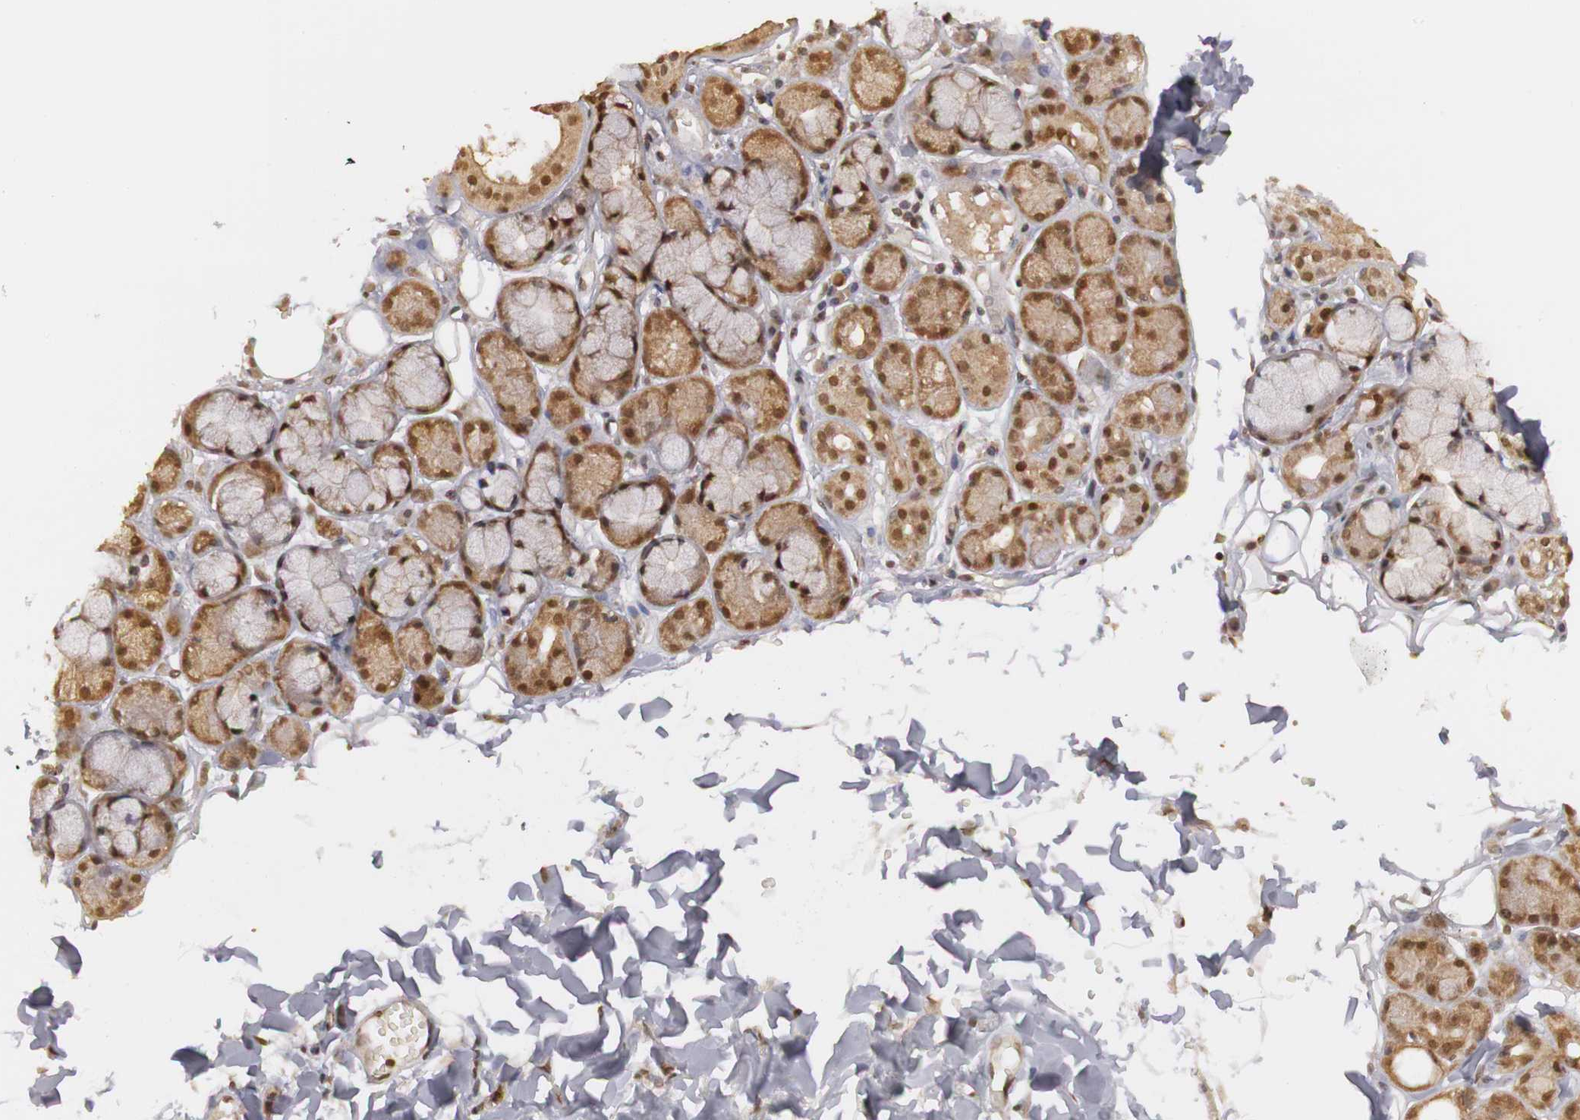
{"staining": {"intensity": "moderate", "quantity": "25%-75%", "location": "cytoplasmic/membranous,nuclear"}, "tissue": "salivary gland", "cell_type": "Glandular cells", "image_type": "normal", "snomed": [{"axis": "morphology", "description": "Normal tissue, NOS"}, {"axis": "topography", "description": "Skeletal muscle"}, {"axis": "topography", "description": "Oral tissue"}, {"axis": "topography", "description": "Salivary gland"}, {"axis": "topography", "description": "Peripheral nerve tissue"}], "caption": "A micrograph of salivary gland stained for a protein reveals moderate cytoplasmic/membranous,nuclear brown staining in glandular cells.", "gene": "PLEKHA1", "patient": {"sex": "male", "age": 54}}